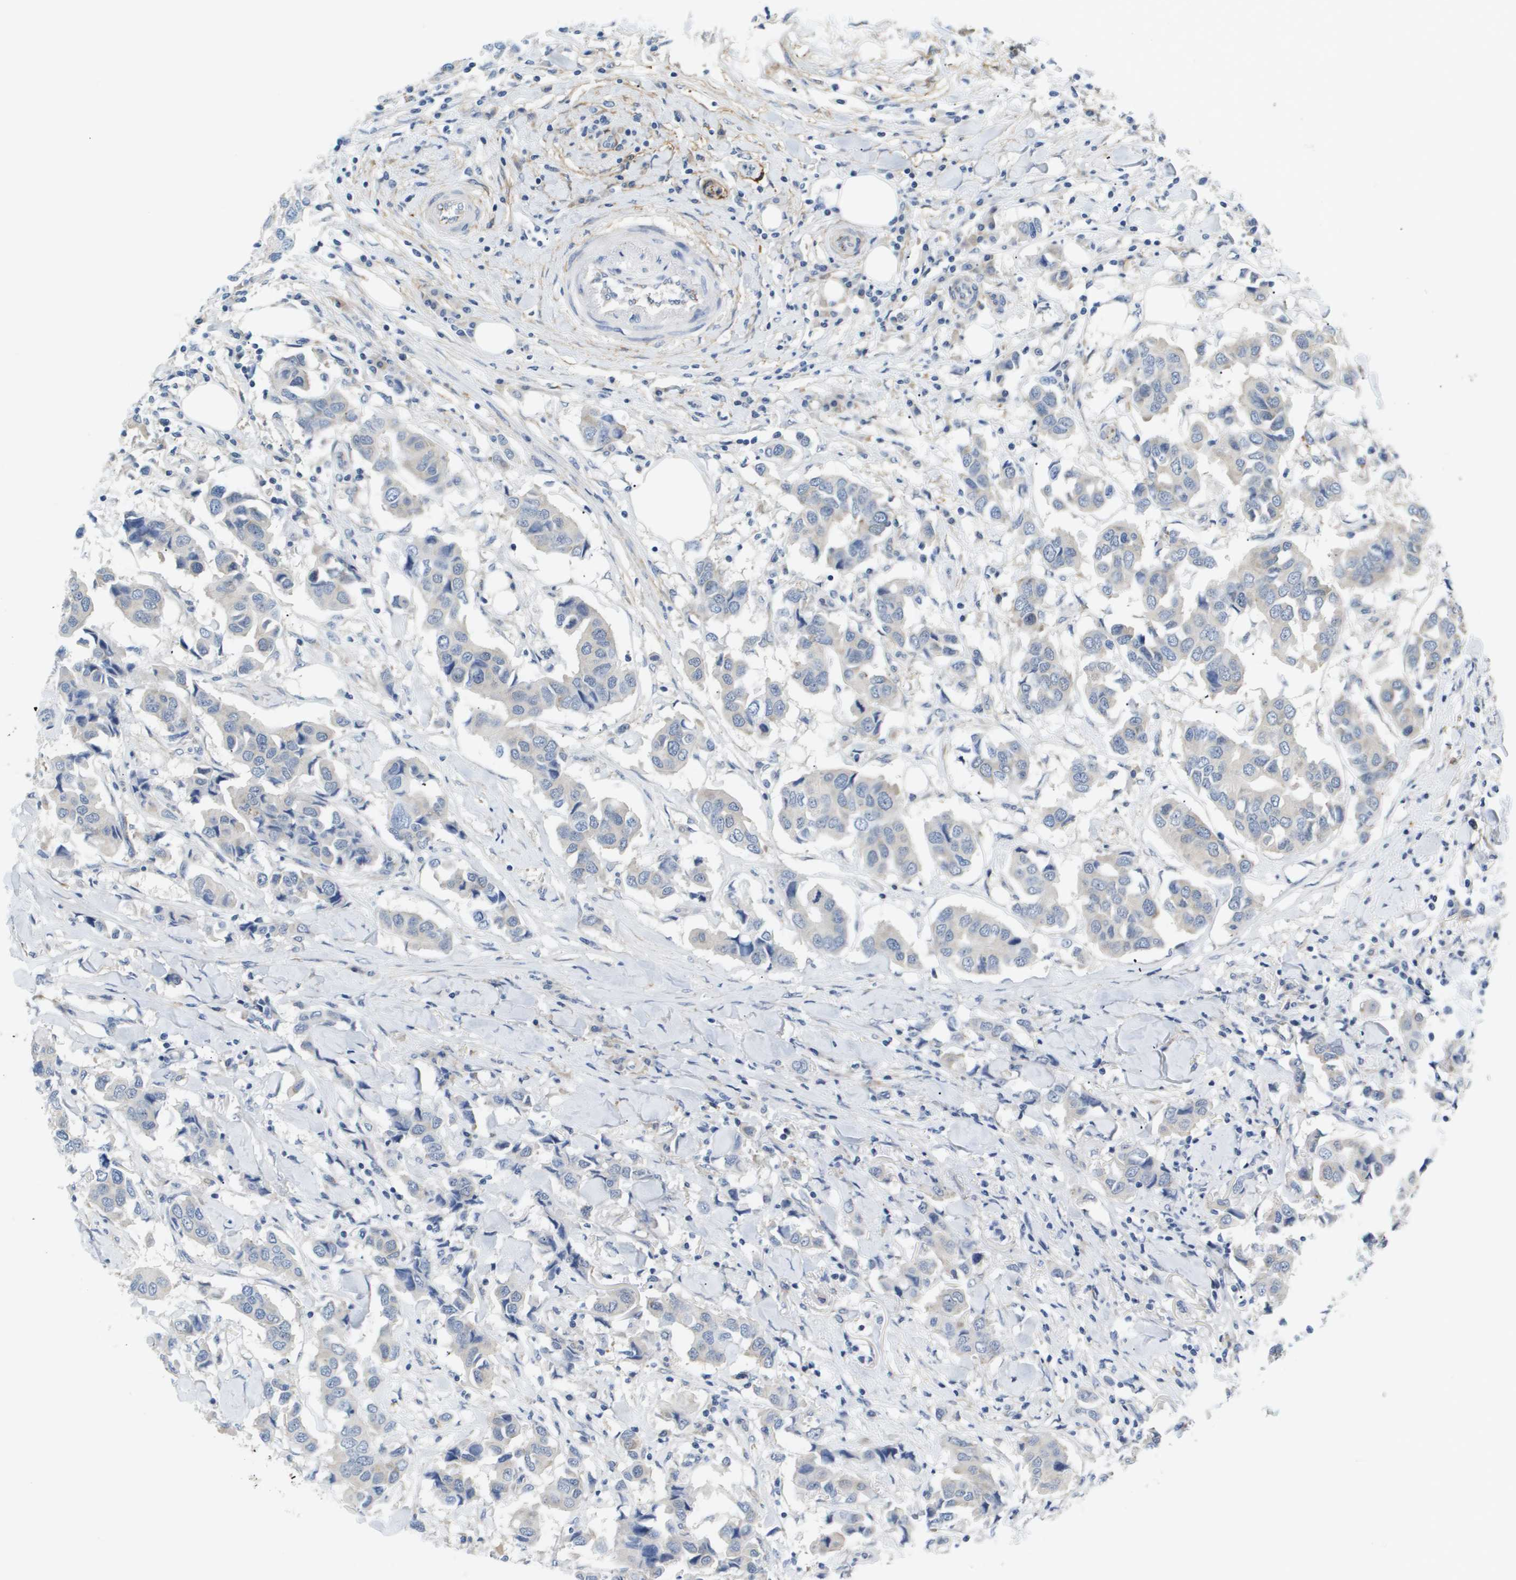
{"staining": {"intensity": "negative", "quantity": "none", "location": "none"}, "tissue": "breast cancer", "cell_type": "Tumor cells", "image_type": "cancer", "snomed": [{"axis": "morphology", "description": "Duct carcinoma"}, {"axis": "topography", "description": "Breast"}], "caption": "Tumor cells are negative for protein expression in human breast cancer (infiltrating ductal carcinoma). (Brightfield microscopy of DAB IHC at high magnification).", "gene": "OTUD5", "patient": {"sex": "female", "age": 80}}